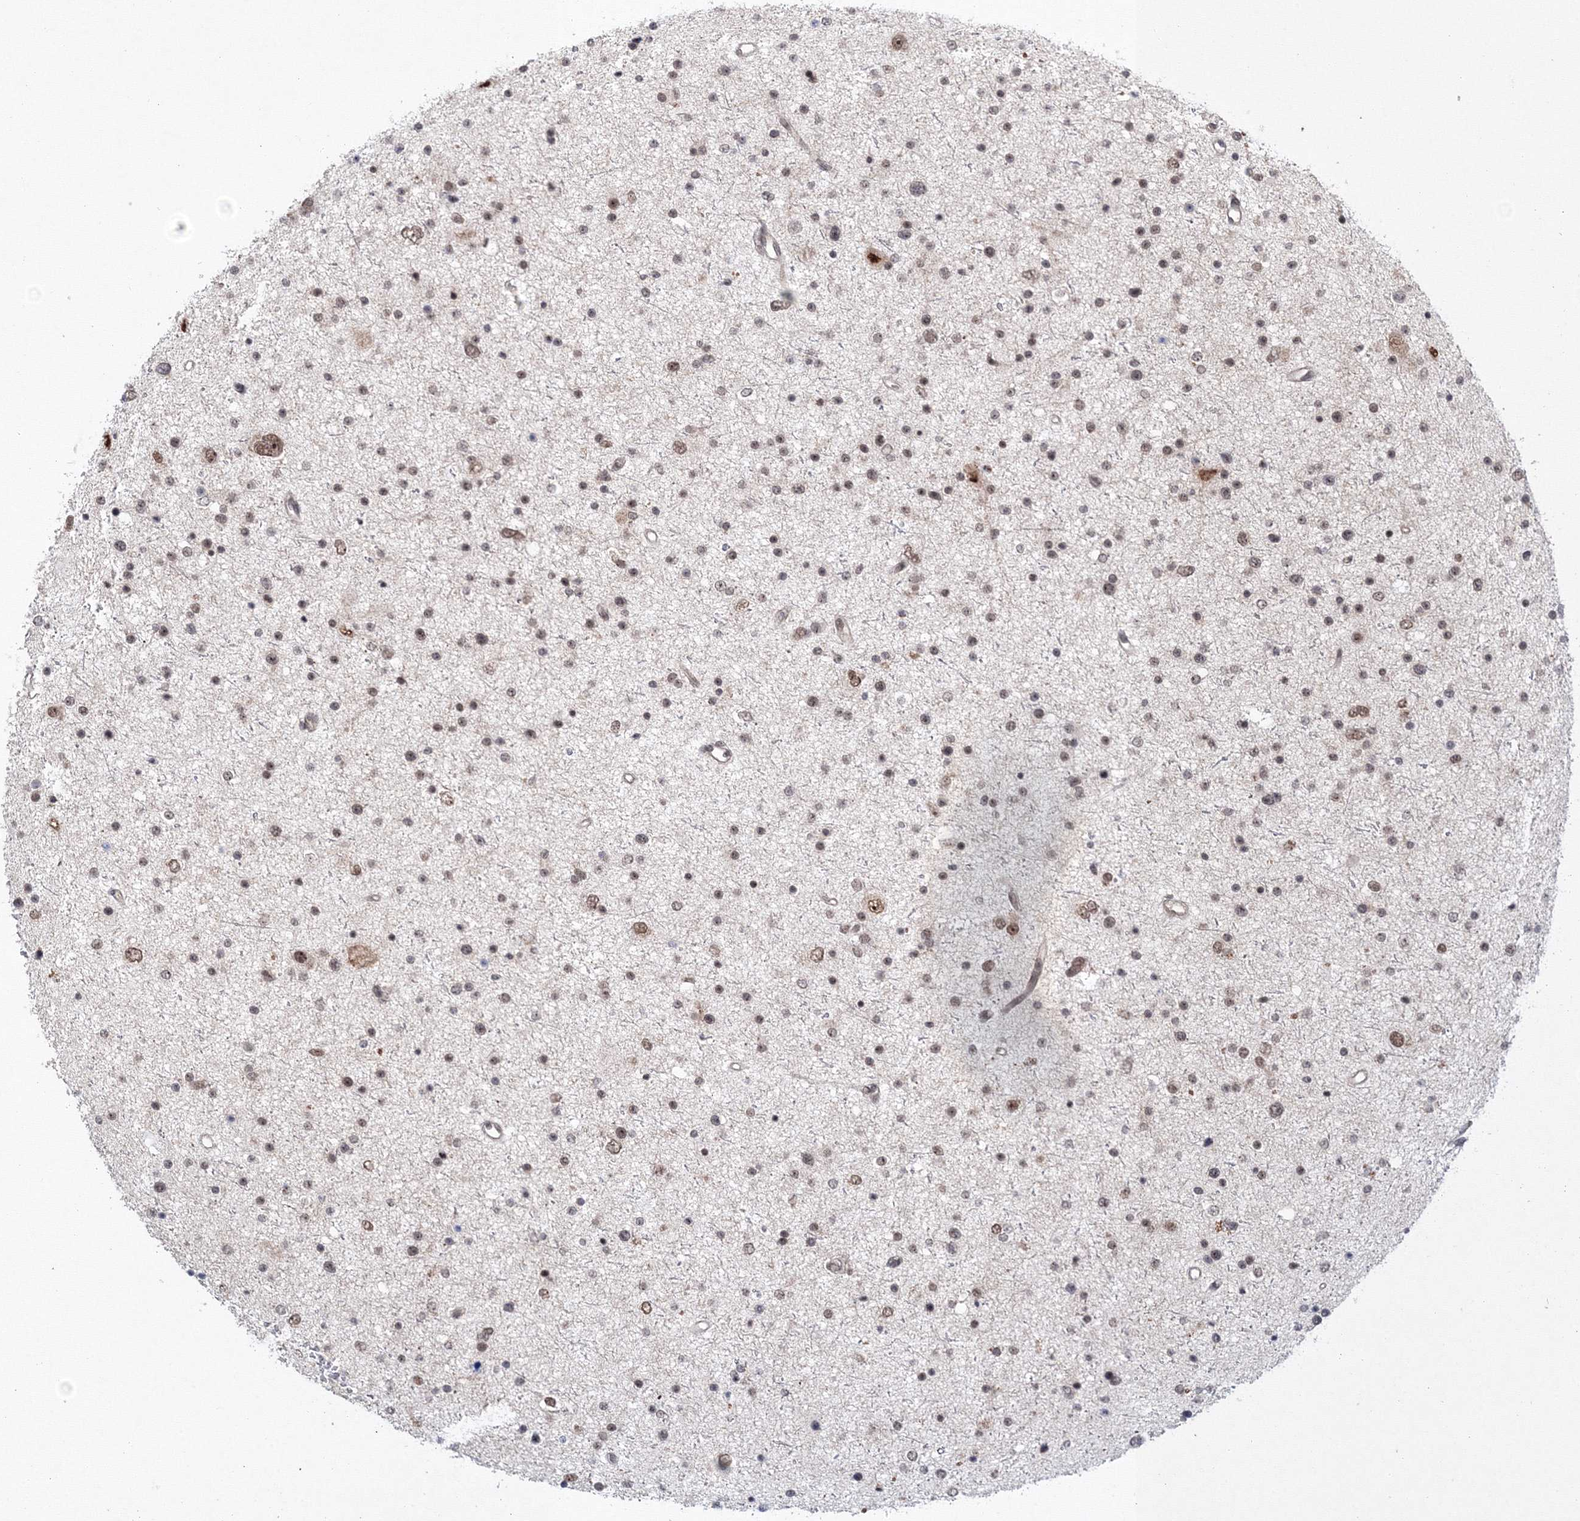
{"staining": {"intensity": "moderate", "quantity": "<25%", "location": "nuclear"}, "tissue": "glioma", "cell_type": "Tumor cells", "image_type": "cancer", "snomed": [{"axis": "morphology", "description": "Glioma, malignant, Low grade"}, {"axis": "topography", "description": "Cerebral cortex"}], "caption": "High-power microscopy captured an immunohistochemistry photomicrograph of malignant glioma (low-grade), revealing moderate nuclear positivity in about <25% of tumor cells. The protein is stained brown, and the nuclei are stained in blue (DAB (3,3'-diaminobenzidine) IHC with brightfield microscopy, high magnification).", "gene": "NOA1", "patient": {"sex": "female", "age": 39}}